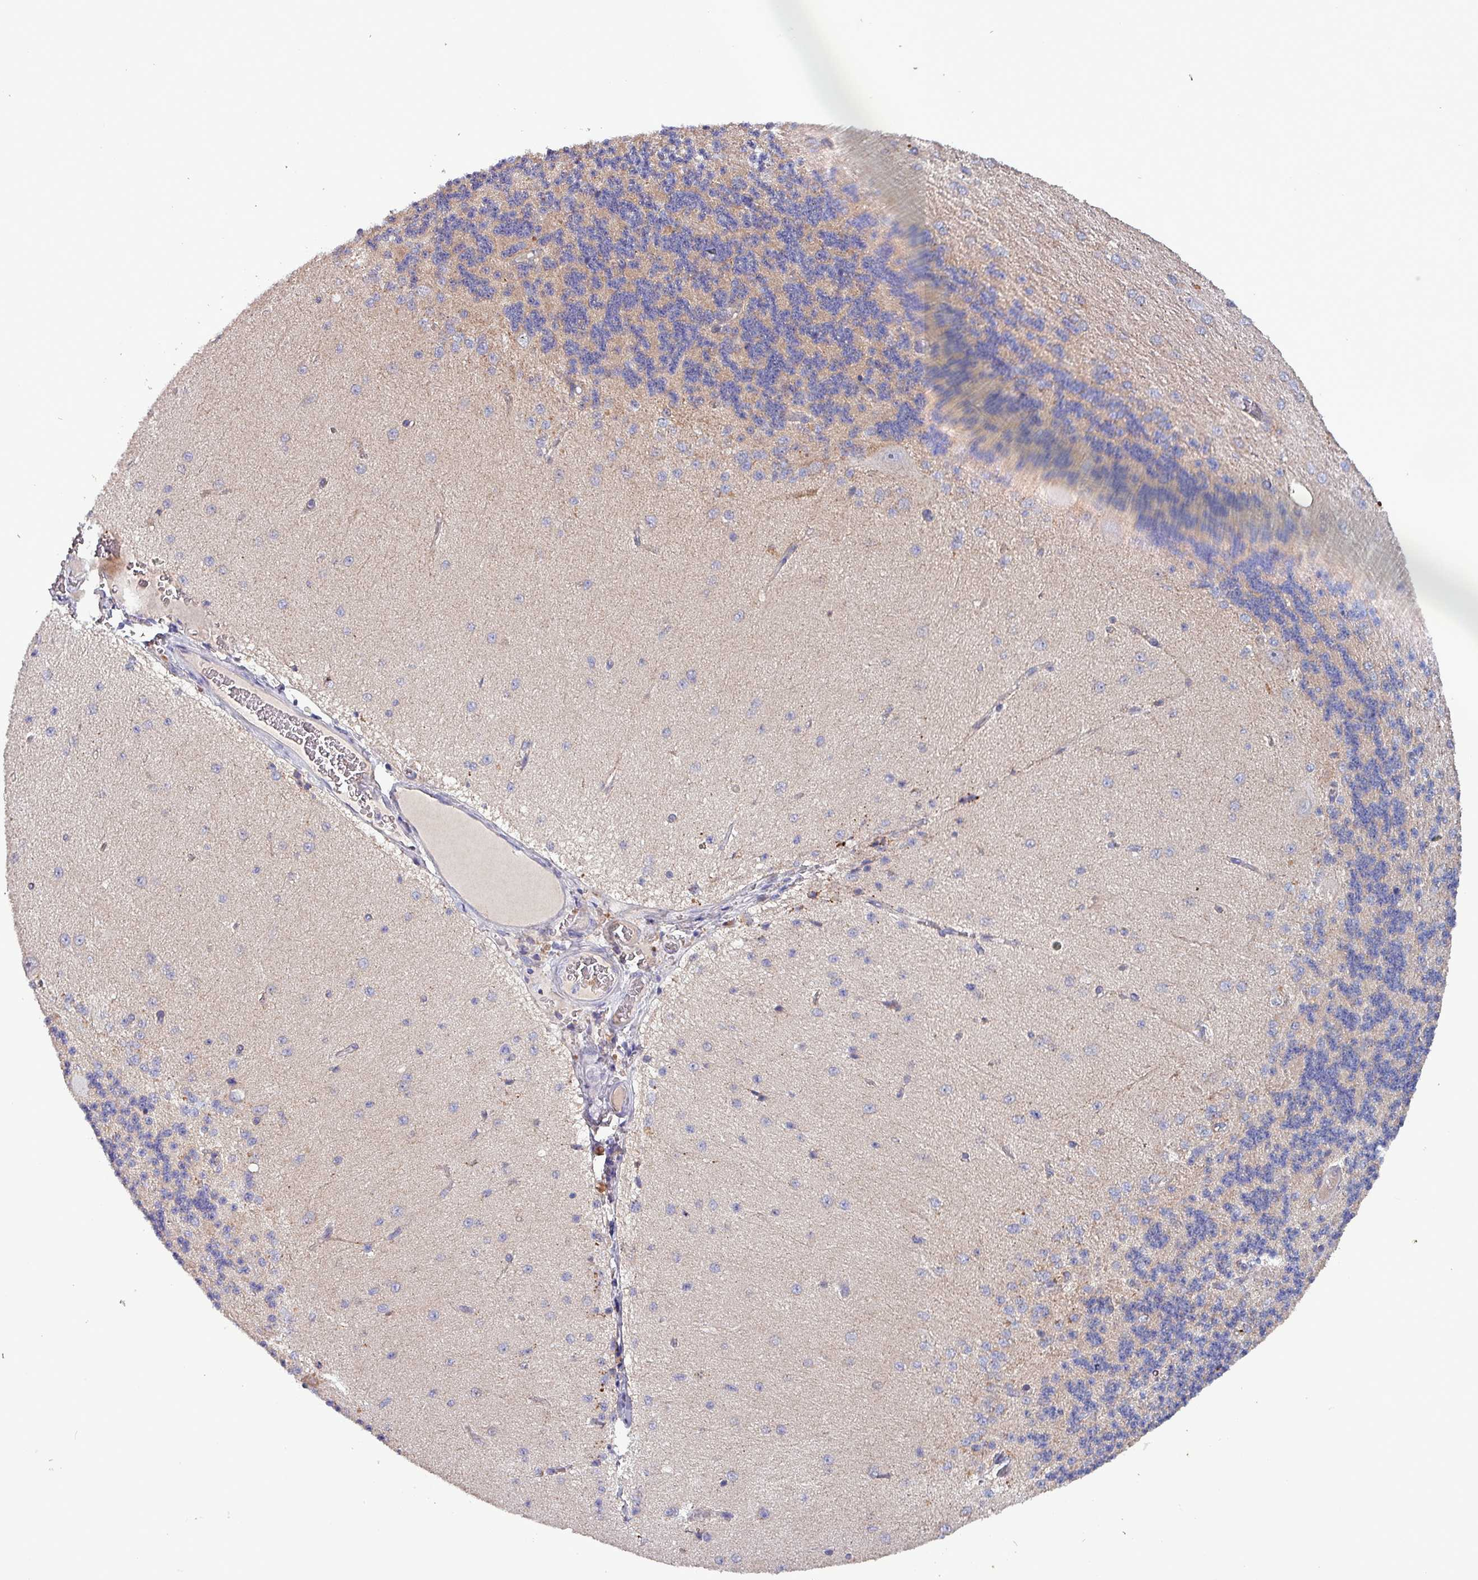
{"staining": {"intensity": "negative", "quantity": "none", "location": "none"}, "tissue": "cerebellum", "cell_type": "Cells in granular layer", "image_type": "normal", "snomed": [{"axis": "morphology", "description": "Normal tissue, NOS"}, {"axis": "topography", "description": "Cerebellum"}], "caption": "High magnification brightfield microscopy of unremarkable cerebellum stained with DAB (3,3'-diaminobenzidine) (brown) and counterstained with hematoxylin (blue): cells in granular layer show no significant positivity. (Brightfield microscopy of DAB (3,3'-diaminobenzidine) immunohistochemistry at high magnification).", "gene": "ZNF322", "patient": {"sex": "female", "age": 29}}